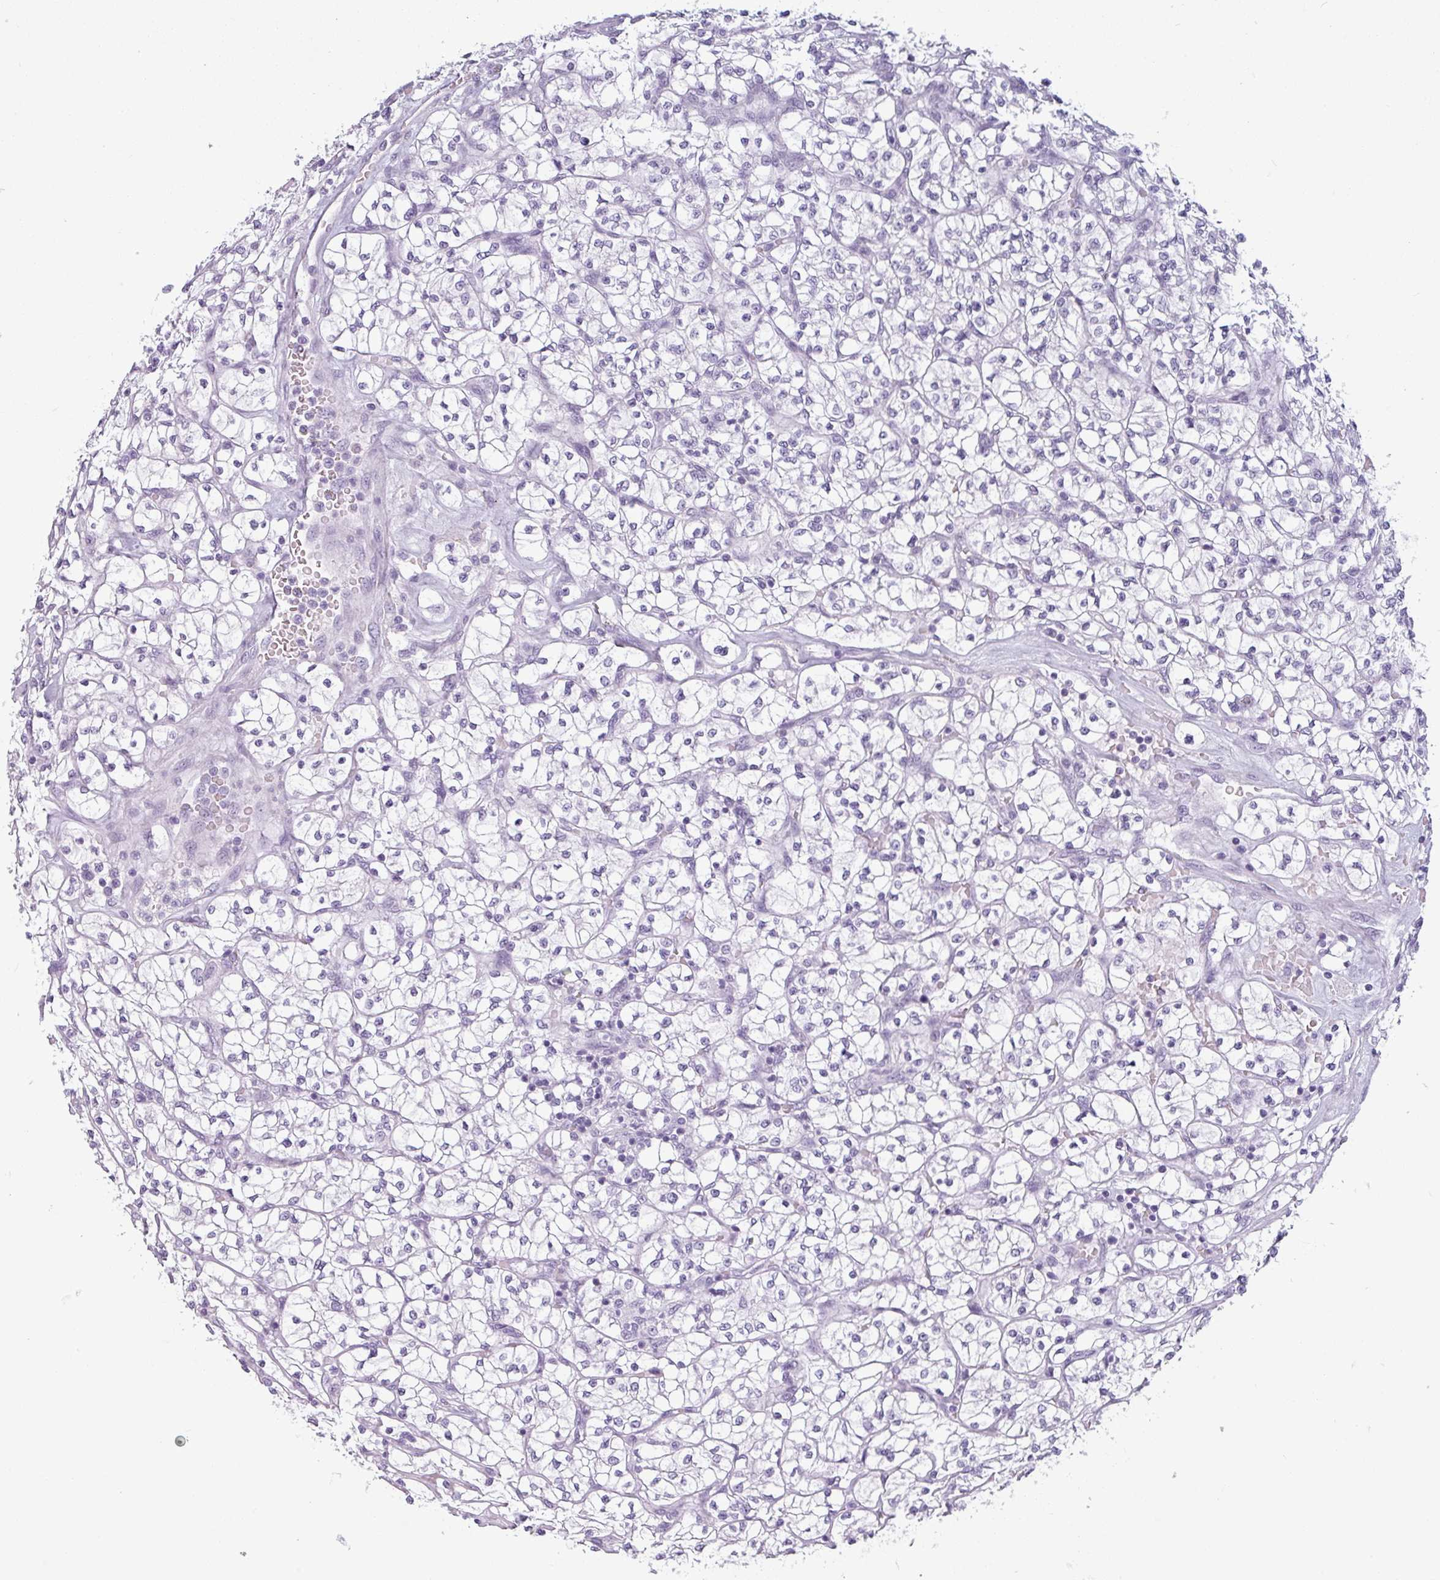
{"staining": {"intensity": "negative", "quantity": "none", "location": "none"}, "tissue": "renal cancer", "cell_type": "Tumor cells", "image_type": "cancer", "snomed": [{"axis": "morphology", "description": "Adenocarcinoma, NOS"}, {"axis": "topography", "description": "Kidney"}], "caption": "Image shows no significant protein positivity in tumor cells of renal cancer.", "gene": "SLC26A9", "patient": {"sex": "female", "age": 64}}